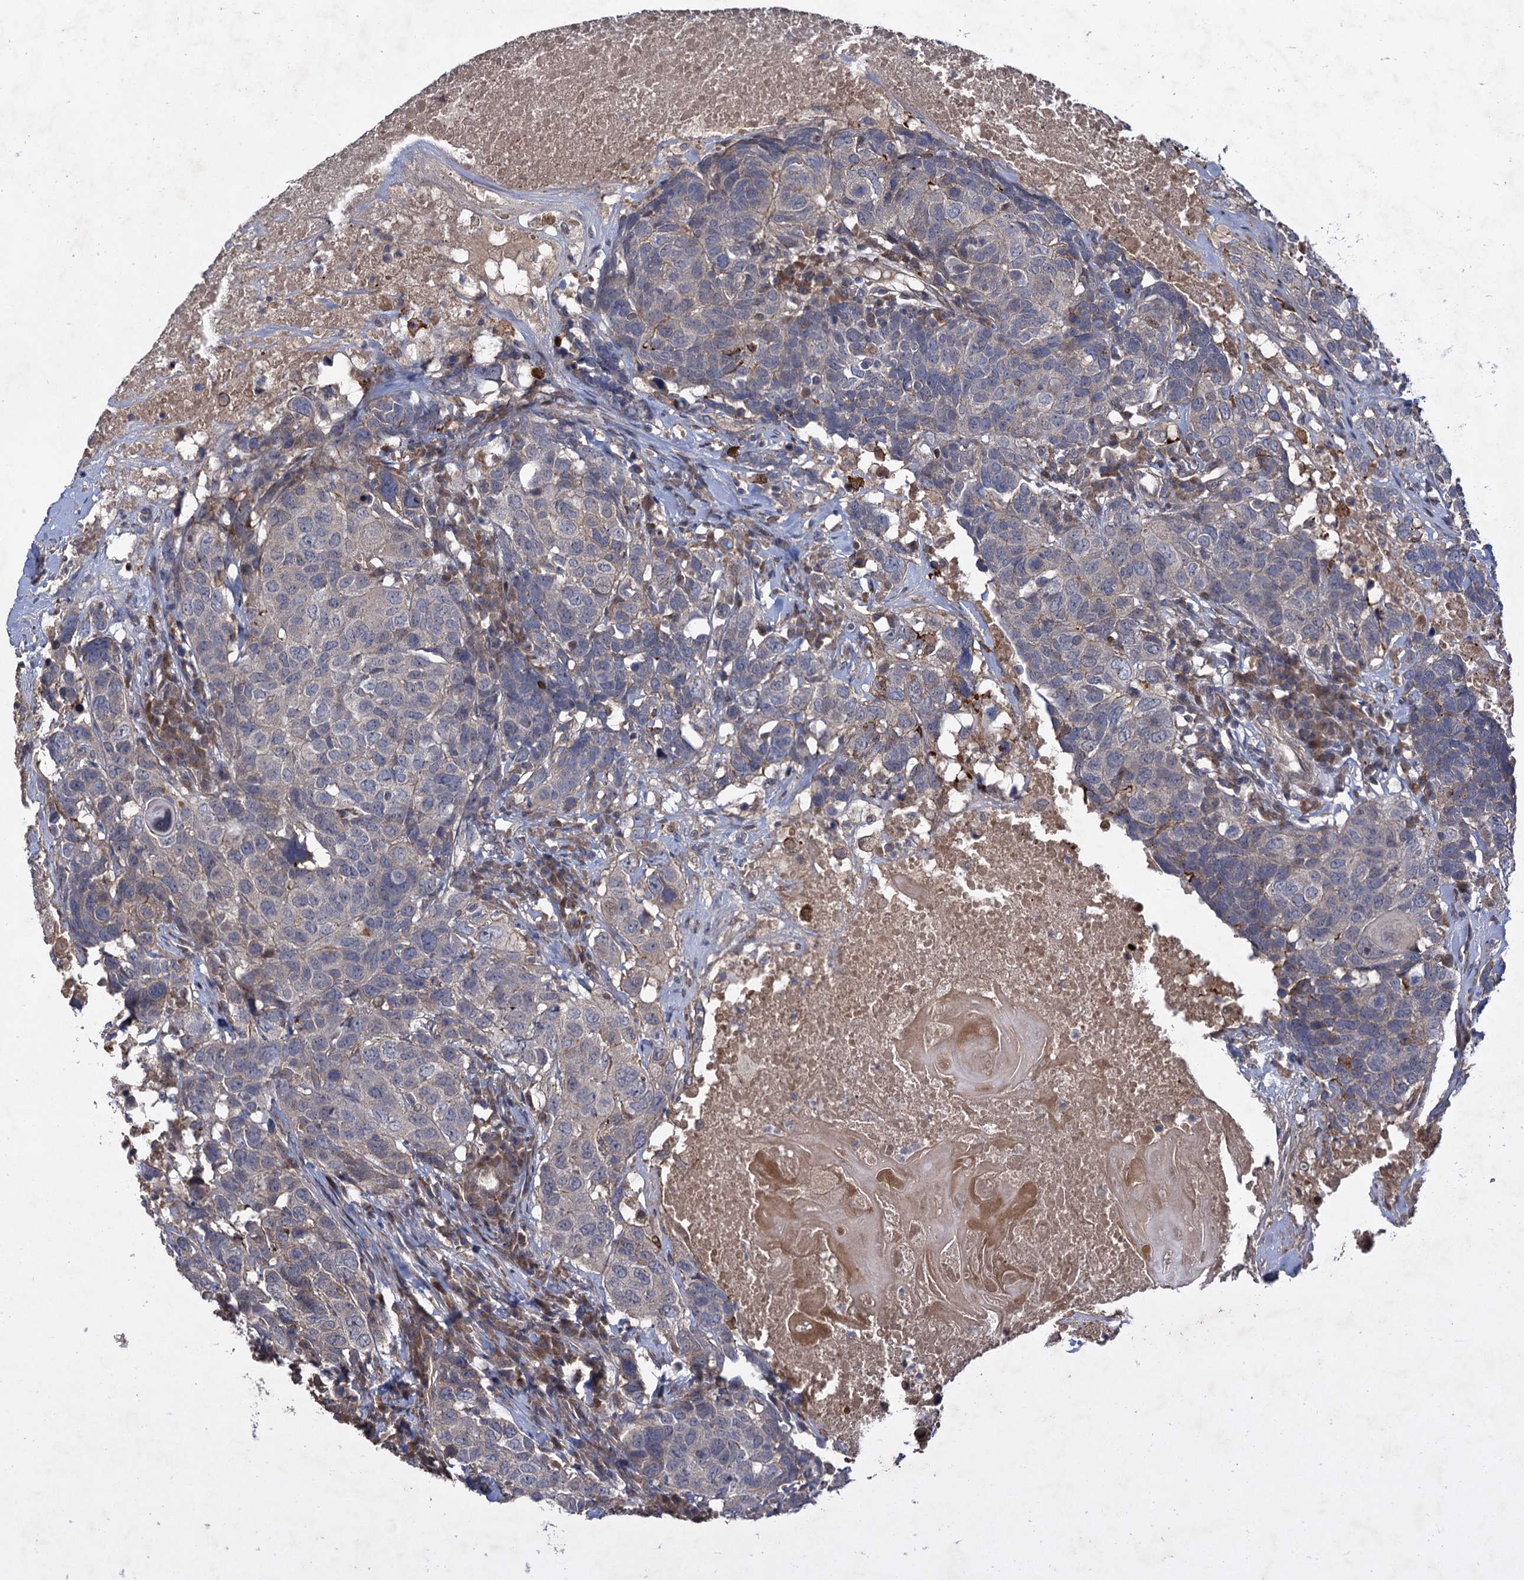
{"staining": {"intensity": "negative", "quantity": "none", "location": "none"}, "tissue": "head and neck cancer", "cell_type": "Tumor cells", "image_type": "cancer", "snomed": [{"axis": "morphology", "description": "Squamous cell carcinoma, NOS"}, {"axis": "topography", "description": "Head-Neck"}], "caption": "The immunohistochemistry (IHC) micrograph has no significant positivity in tumor cells of head and neck cancer (squamous cell carcinoma) tissue.", "gene": "NUDT22", "patient": {"sex": "male", "age": 66}}